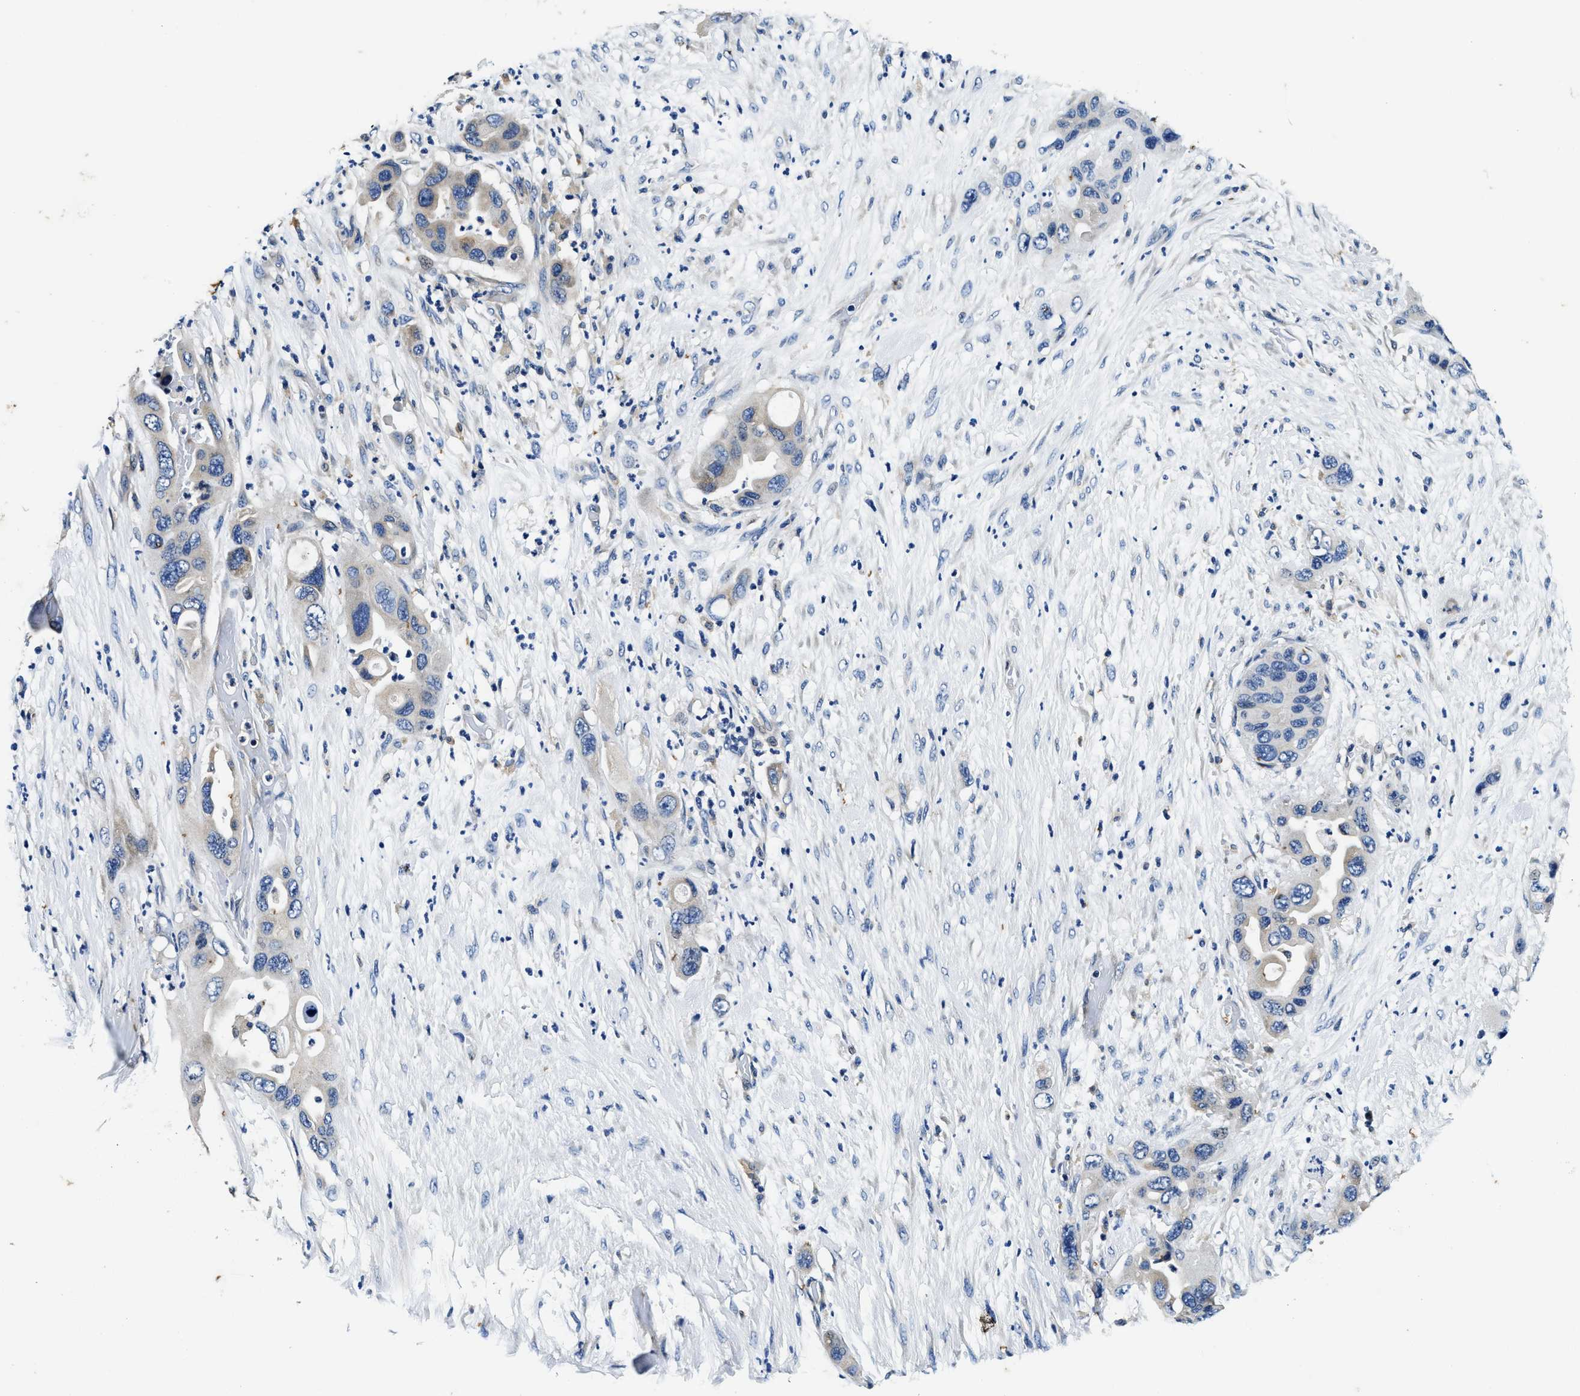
{"staining": {"intensity": "negative", "quantity": "none", "location": "none"}, "tissue": "pancreatic cancer", "cell_type": "Tumor cells", "image_type": "cancer", "snomed": [{"axis": "morphology", "description": "Adenocarcinoma, NOS"}, {"axis": "topography", "description": "Pancreas"}], "caption": "Human adenocarcinoma (pancreatic) stained for a protein using IHC displays no positivity in tumor cells.", "gene": "PI4KB", "patient": {"sex": "female", "age": 71}}